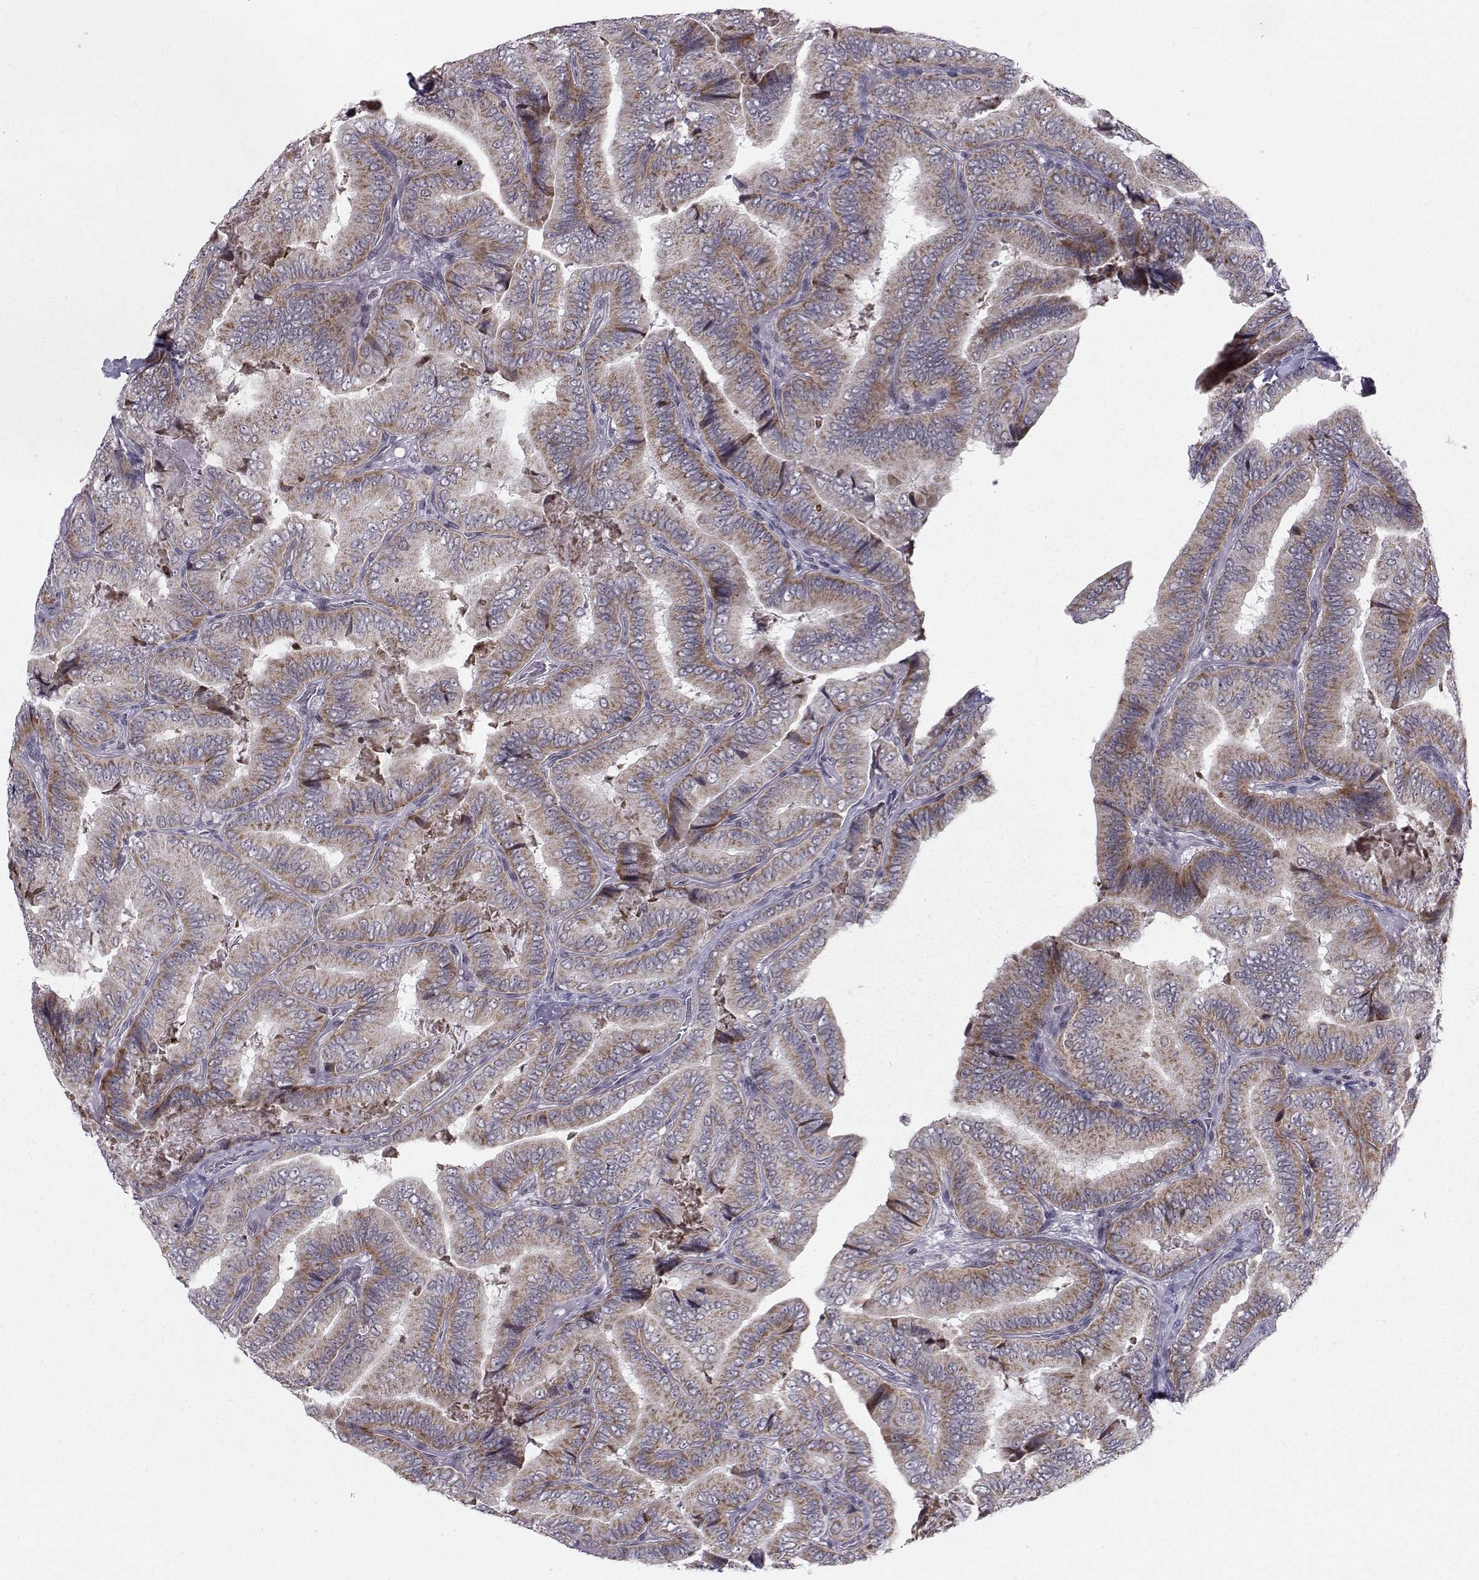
{"staining": {"intensity": "moderate", "quantity": "25%-75%", "location": "cytoplasmic/membranous"}, "tissue": "thyroid cancer", "cell_type": "Tumor cells", "image_type": "cancer", "snomed": [{"axis": "morphology", "description": "Papillary adenocarcinoma, NOS"}, {"axis": "topography", "description": "Thyroid gland"}], "caption": "Immunohistochemistry image of thyroid cancer (papillary adenocarcinoma) stained for a protein (brown), which reveals medium levels of moderate cytoplasmic/membranous staining in about 25%-75% of tumor cells.", "gene": "MARCHF4", "patient": {"sex": "male", "age": 61}}